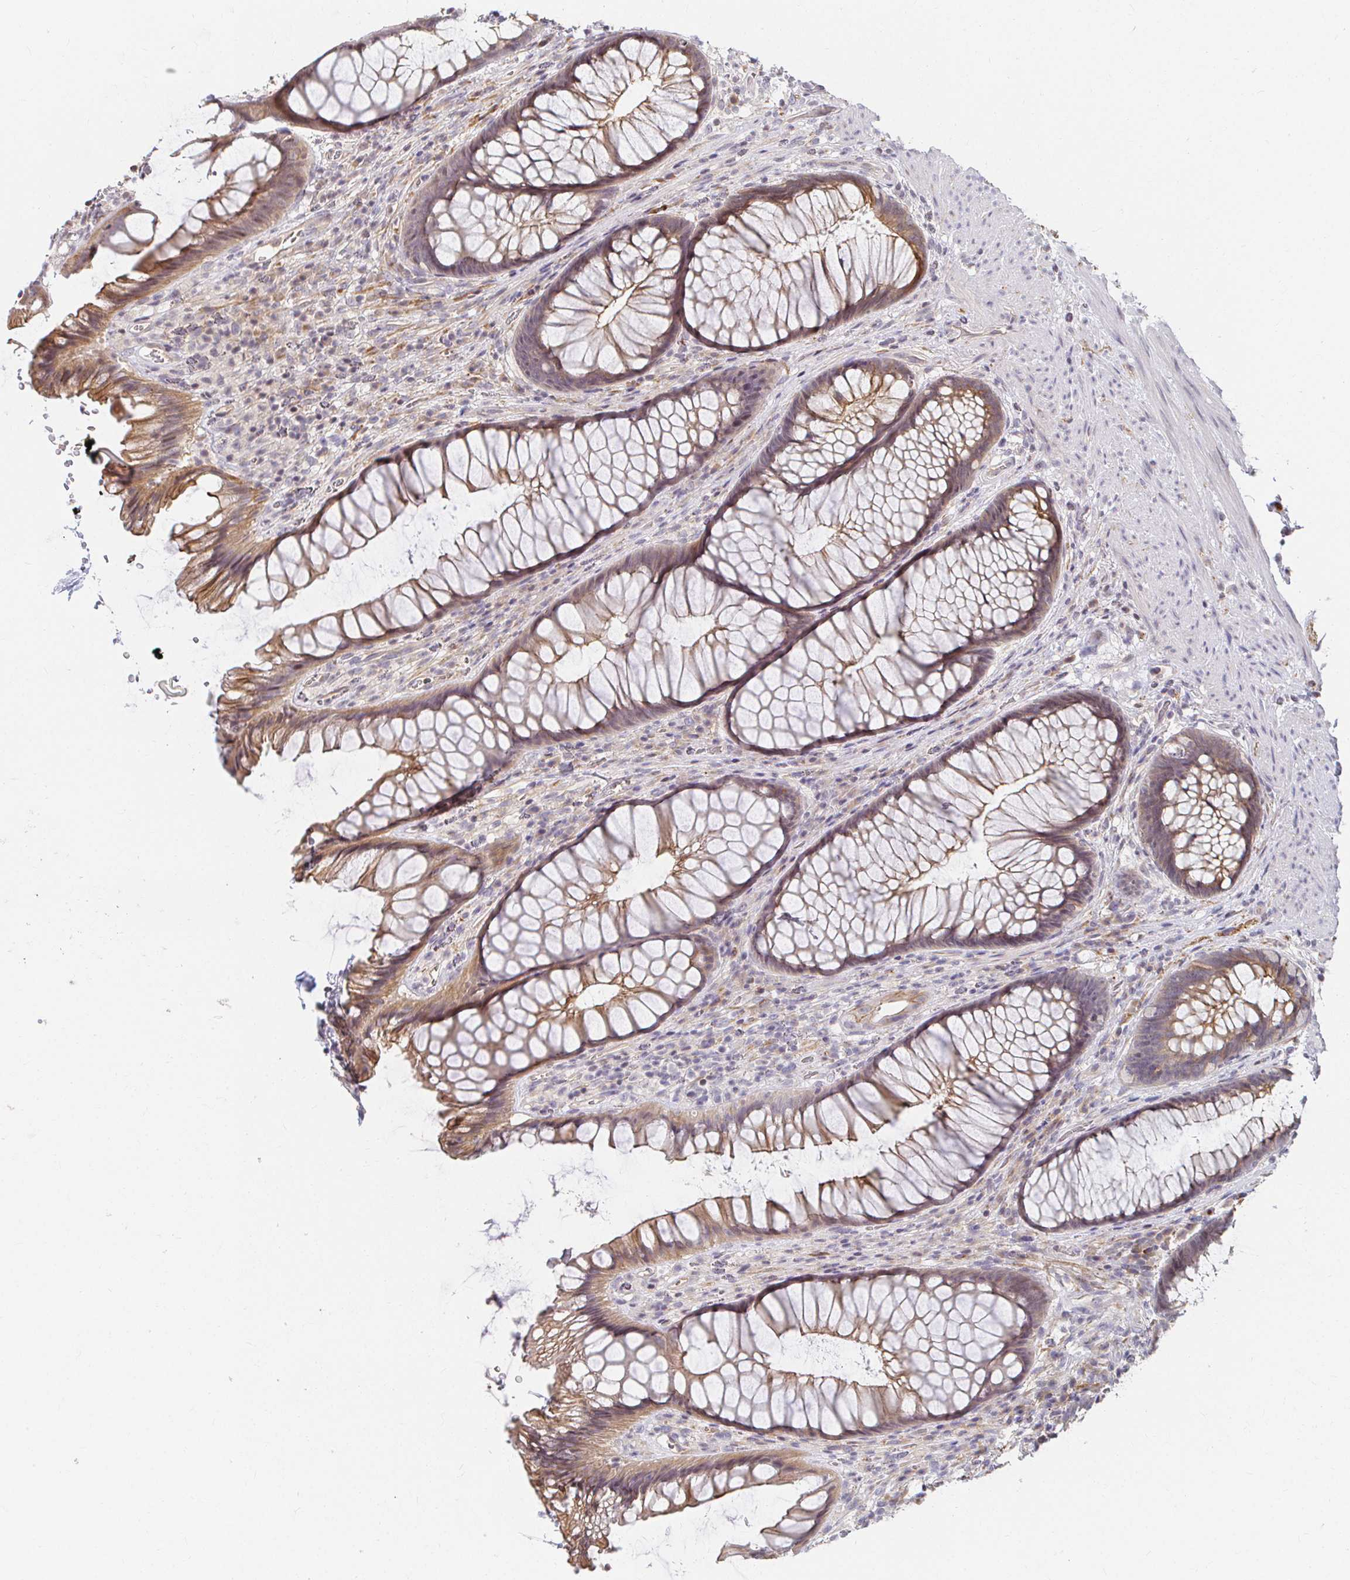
{"staining": {"intensity": "moderate", "quantity": "25%-75%", "location": "cytoplasmic/membranous"}, "tissue": "rectum", "cell_type": "Glandular cells", "image_type": "normal", "snomed": [{"axis": "morphology", "description": "Normal tissue, NOS"}, {"axis": "topography", "description": "Rectum"}], "caption": "Immunohistochemistry (IHC) image of benign rectum: human rectum stained using immunohistochemistry displays medium levels of moderate protein expression localized specifically in the cytoplasmic/membranous of glandular cells, appearing as a cytoplasmic/membranous brown color.", "gene": "ANK3", "patient": {"sex": "male", "age": 53}}